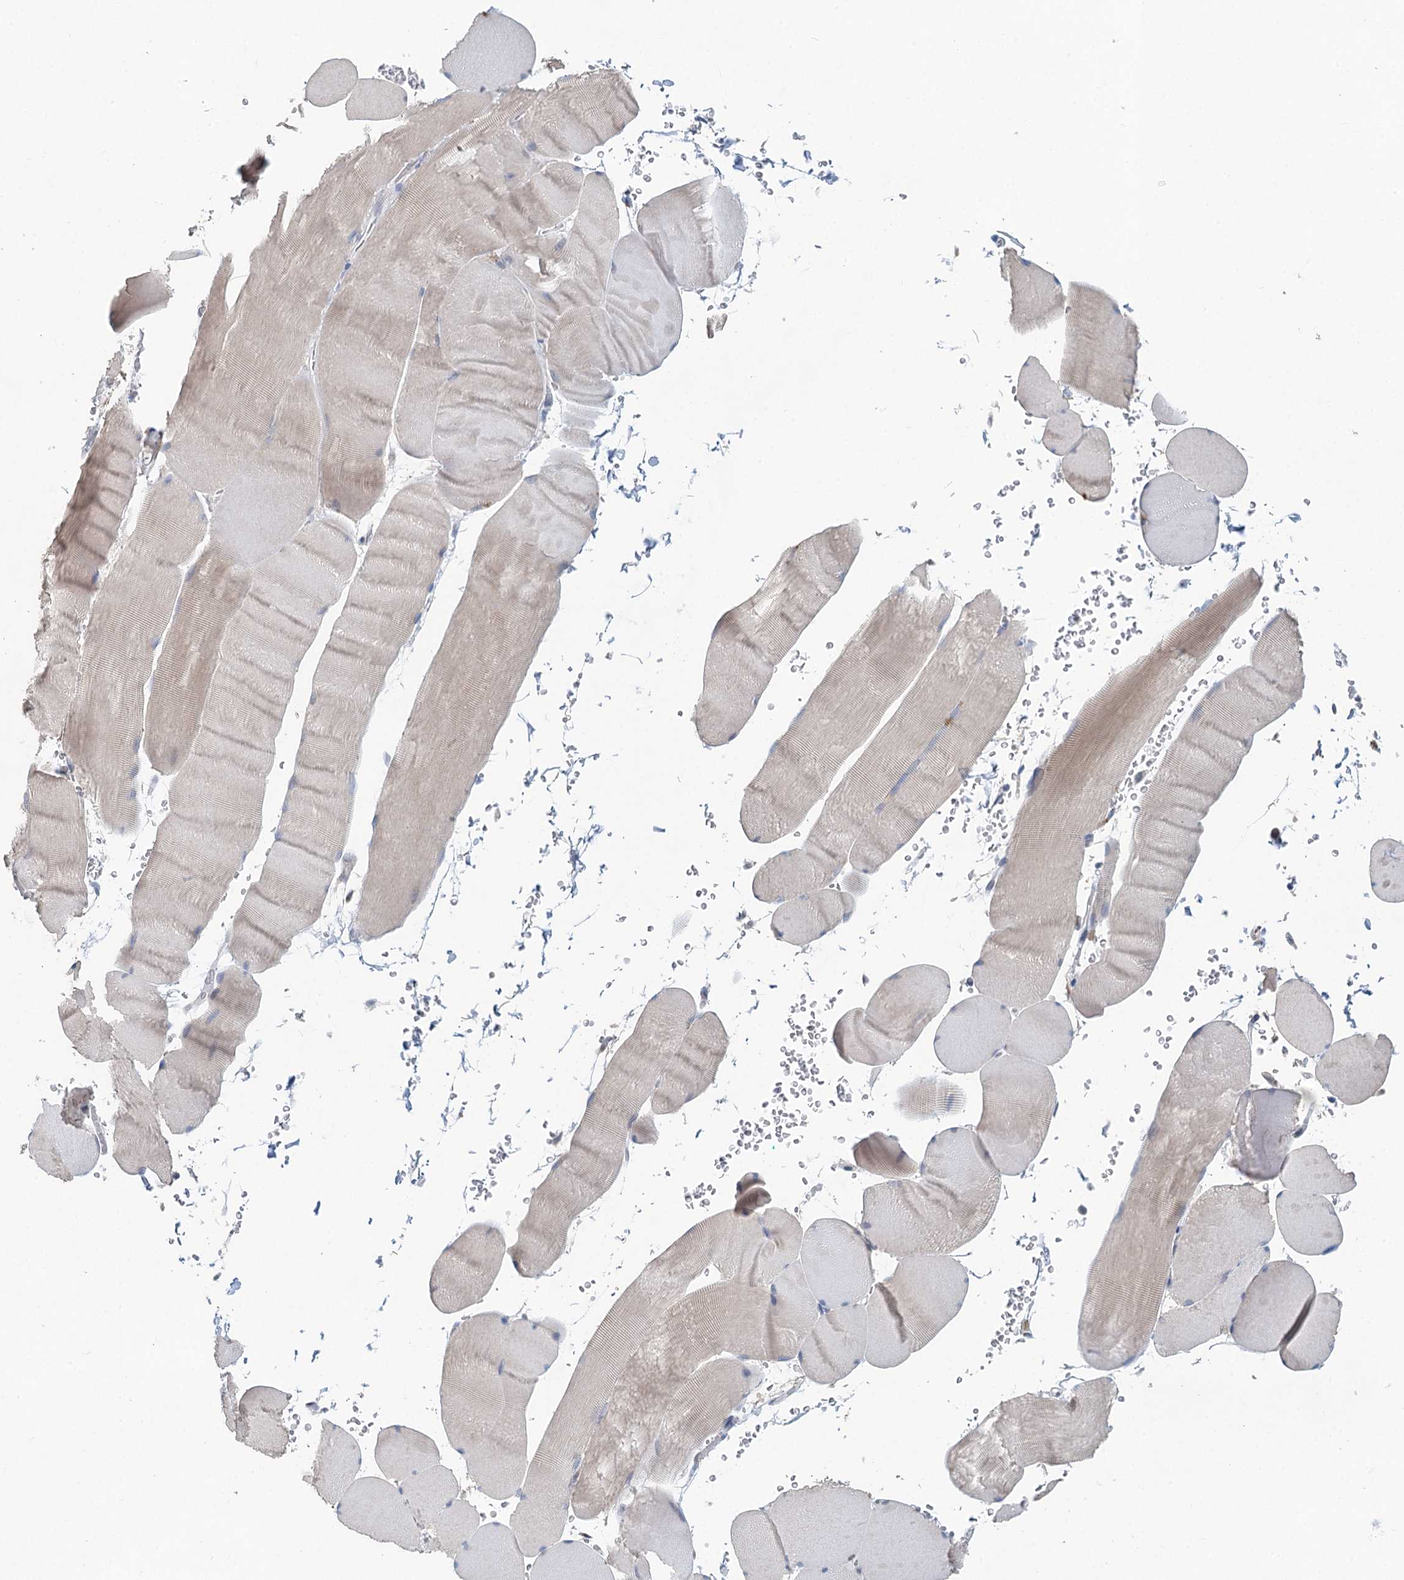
{"staining": {"intensity": "weak", "quantity": "<25%", "location": "cytoplasmic/membranous"}, "tissue": "skeletal muscle", "cell_type": "Myocytes", "image_type": "normal", "snomed": [{"axis": "morphology", "description": "Normal tissue, NOS"}, {"axis": "topography", "description": "Skeletal muscle"}, {"axis": "topography", "description": "Head-Neck"}], "caption": "Immunohistochemical staining of benign human skeletal muscle demonstrates no significant staining in myocytes. (Stains: DAB (3,3'-diaminobenzidine) IHC with hematoxylin counter stain, Microscopy: brightfield microscopy at high magnification).", "gene": "BLTP1", "patient": {"sex": "male", "age": 66}}